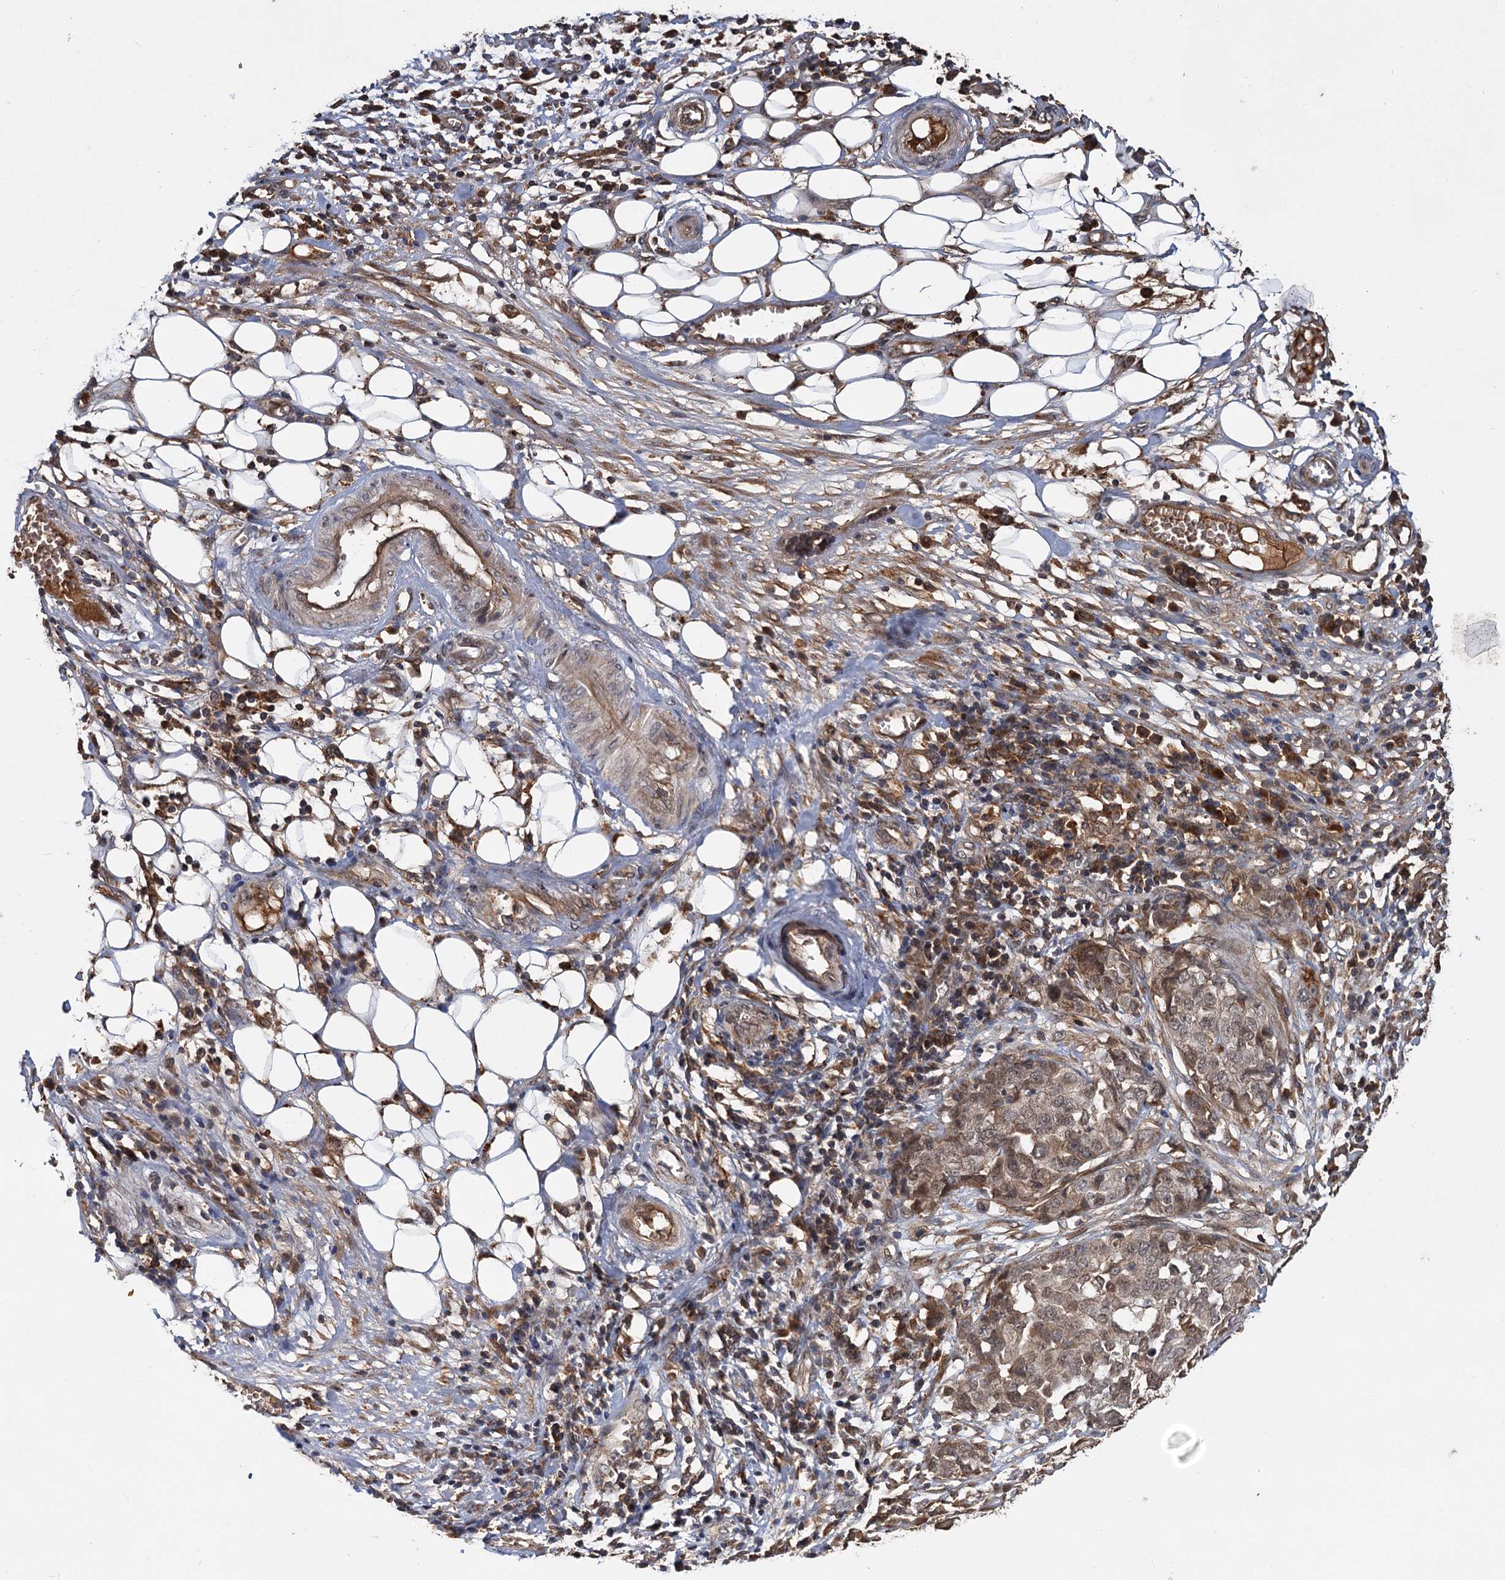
{"staining": {"intensity": "moderate", "quantity": "25%-75%", "location": "cytoplasmic/membranous"}, "tissue": "ovarian cancer", "cell_type": "Tumor cells", "image_type": "cancer", "snomed": [{"axis": "morphology", "description": "Cystadenocarcinoma, serous, NOS"}, {"axis": "topography", "description": "Soft tissue"}, {"axis": "topography", "description": "Ovary"}], "caption": "This photomicrograph displays immunohistochemistry (IHC) staining of human serous cystadenocarcinoma (ovarian), with medium moderate cytoplasmic/membranous positivity in approximately 25%-75% of tumor cells.", "gene": "MBD6", "patient": {"sex": "female", "age": 57}}